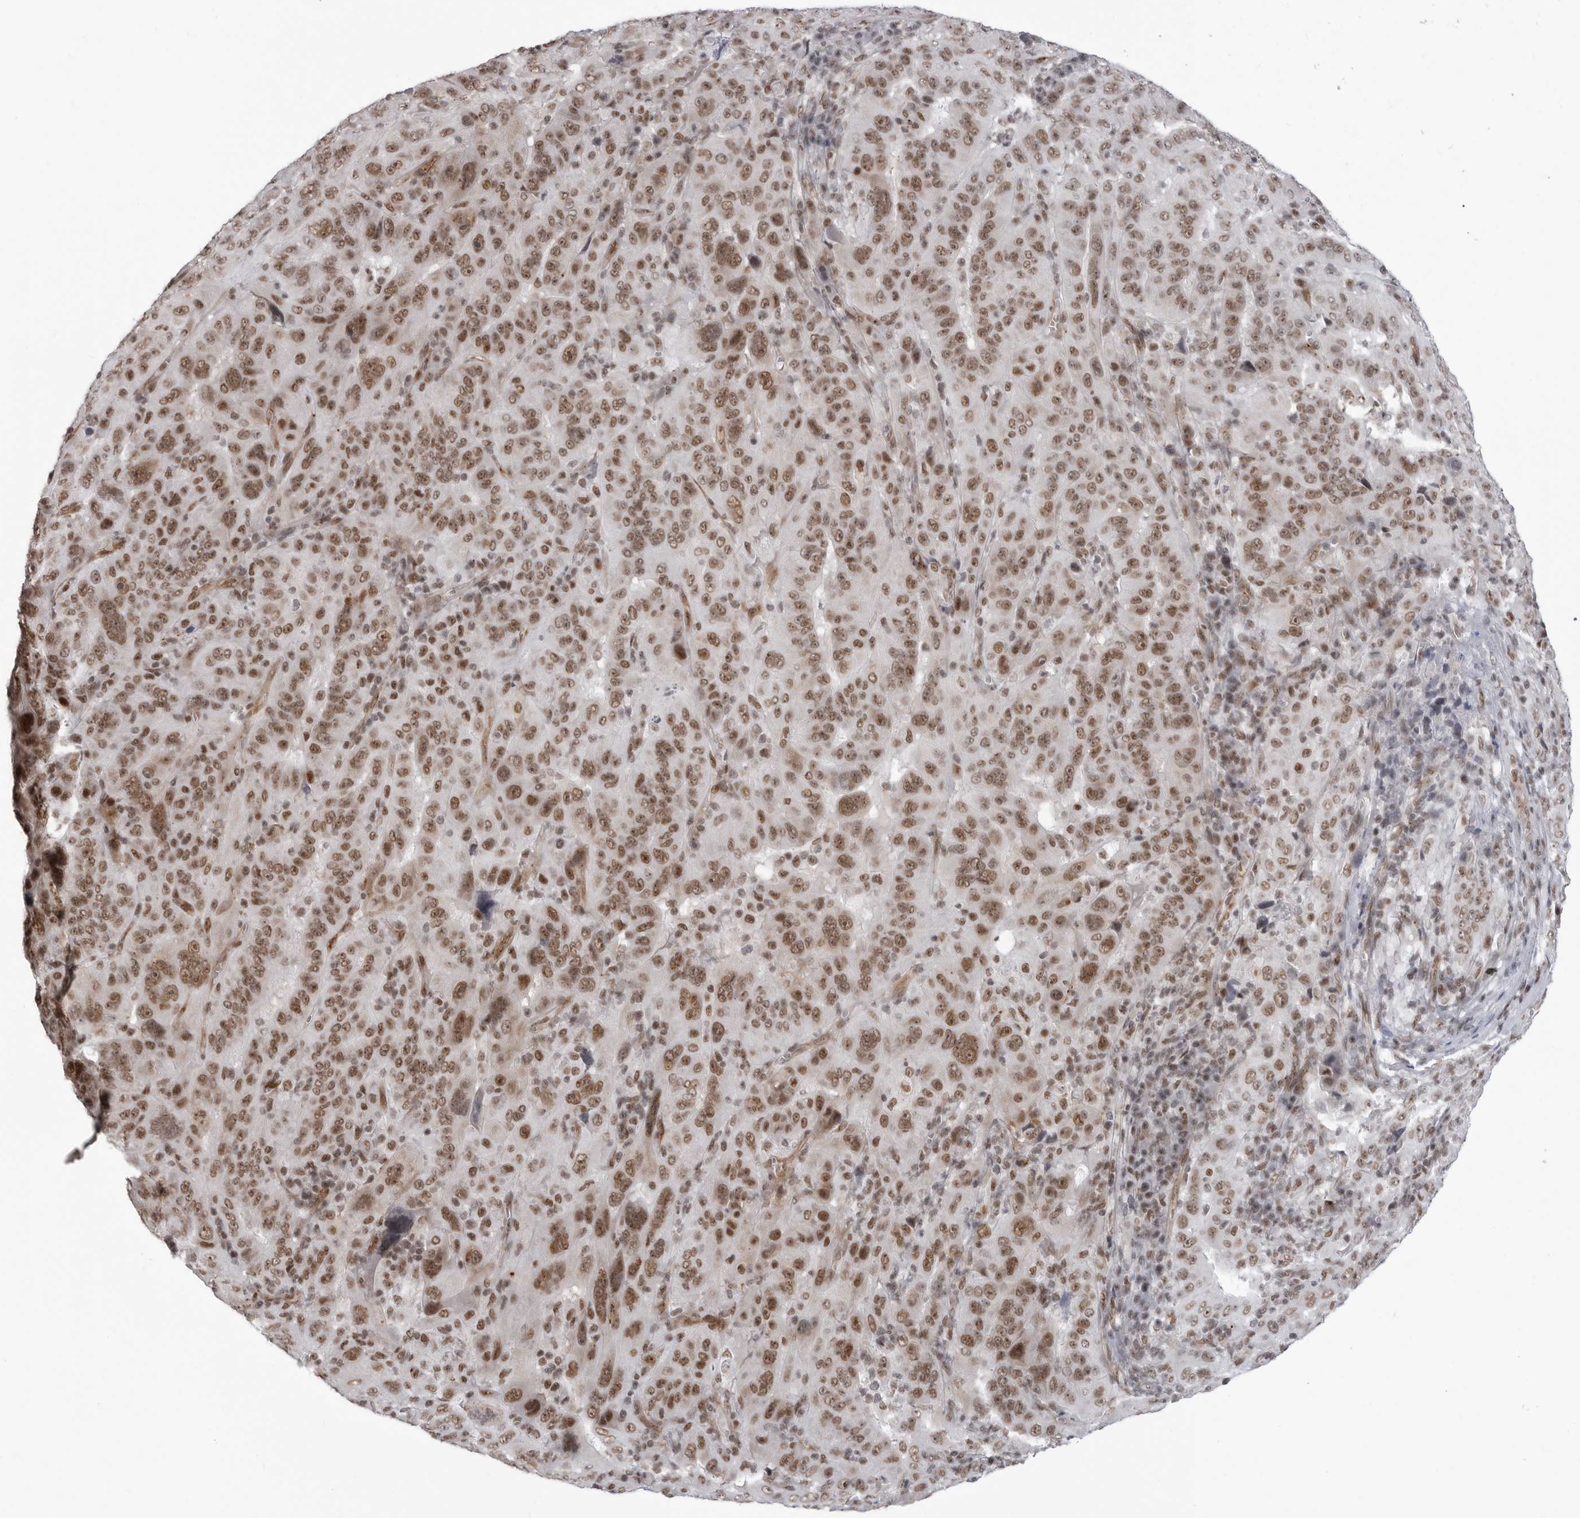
{"staining": {"intensity": "moderate", "quantity": ">75%", "location": "nuclear"}, "tissue": "pancreatic cancer", "cell_type": "Tumor cells", "image_type": "cancer", "snomed": [{"axis": "morphology", "description": "Adenocarcinoma, NOS"}, {"axis": "topography", "description": "Pancreas"}], "caption": "Brown immunohistochemical staining in human pancreatic cancer (adenocarcinoma) demonstrates moderate nuclear expression in about >75% of tumor cells.", "gene": "RNF26", "patient": {"sex": "male", "age": 63}}